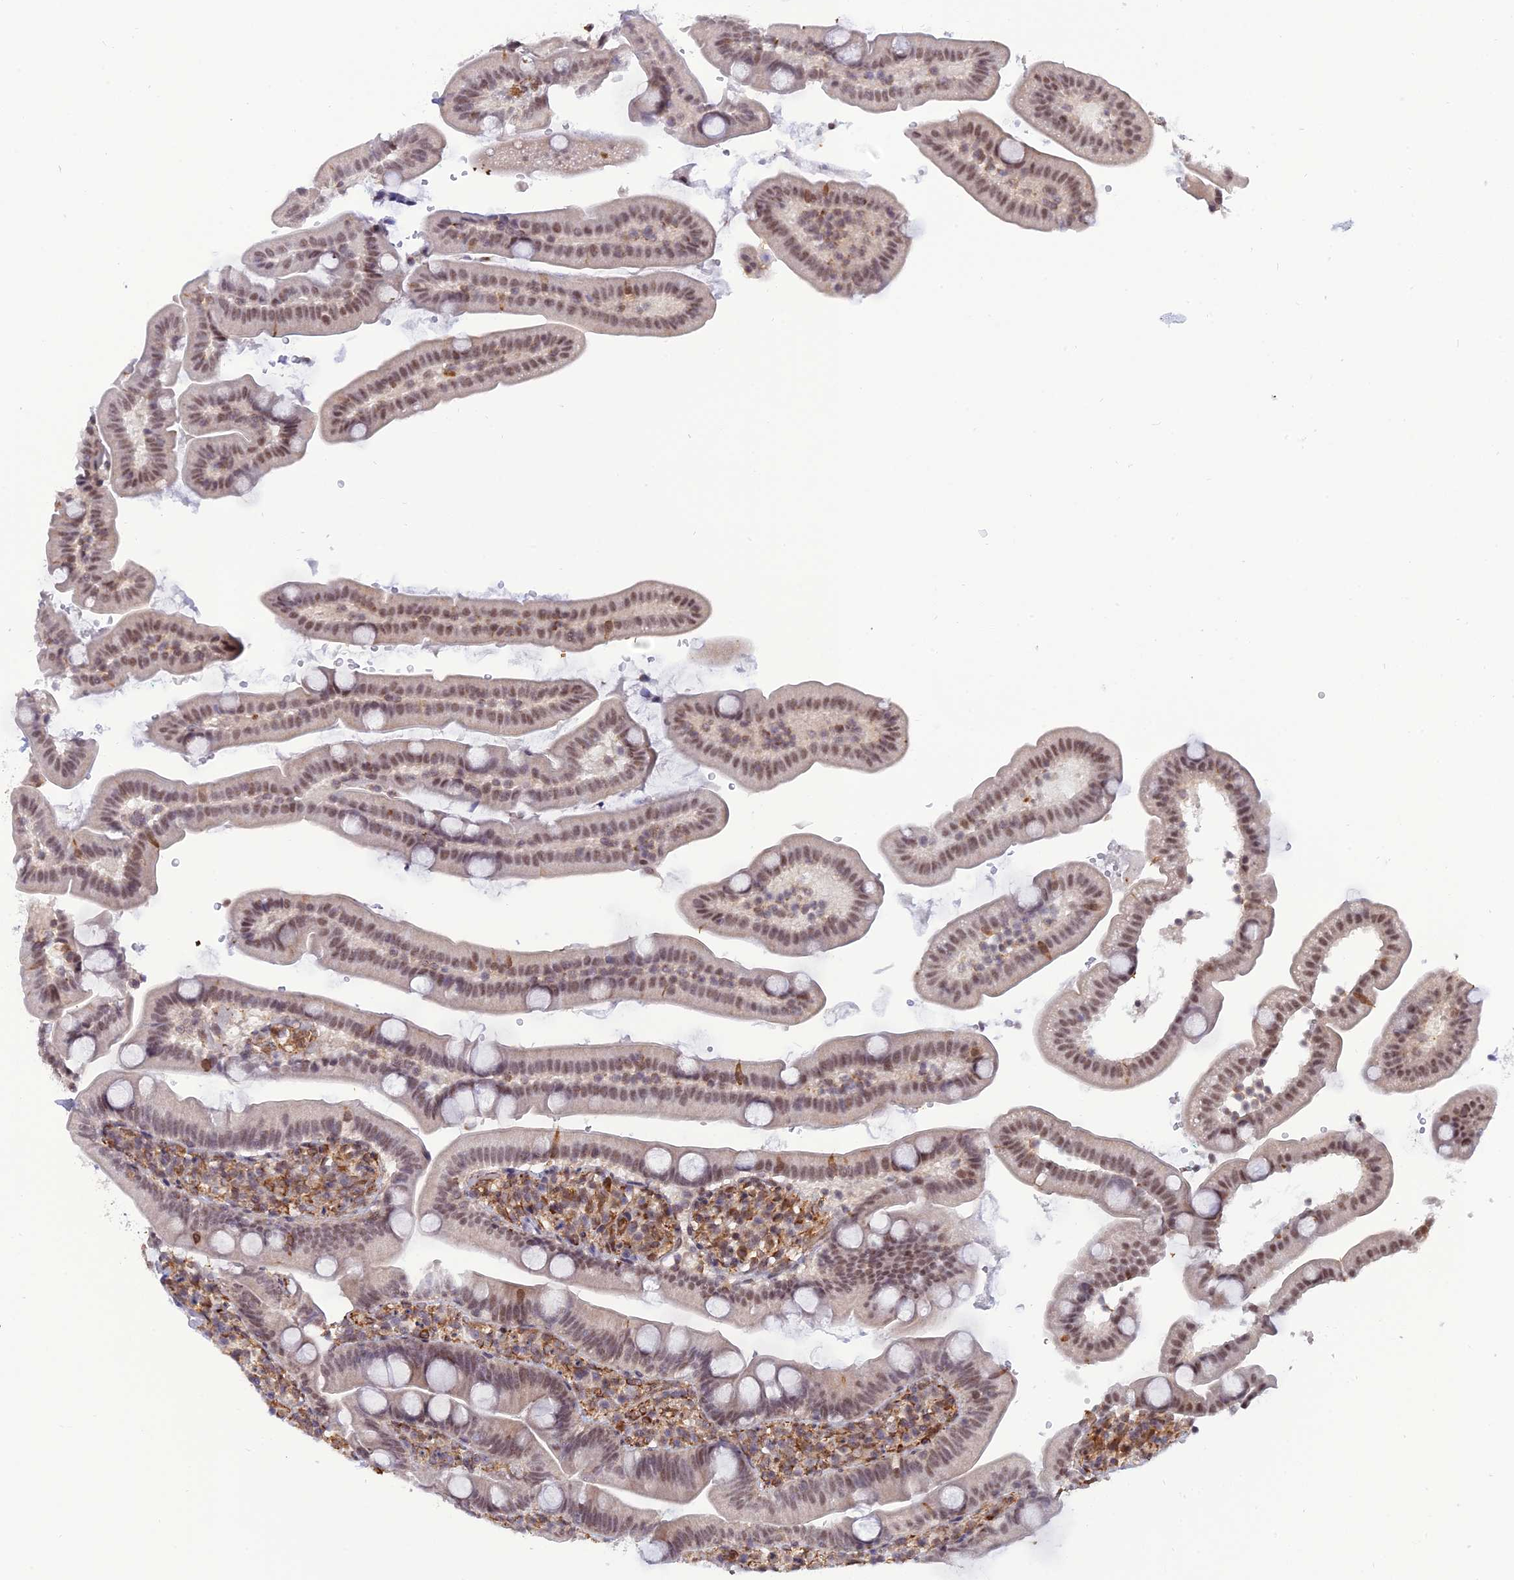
{"staining": {"intensity": "moderate", "quantity": ">75%", "location": "nuclear"}, "tissue": "duodenum", "cell_type": "Glandular cells", "image_type": "normal", "snomed": [{"axis": "morphology", "description": "Normal tissue, NOS"}, {"axis": "topography", "description": "Duodenum"}], "caption": "About >75% of glandular cells in benign duodenum reveal moderate nuclear protein staining as visualized by brown immunohistochemical staining.", "gene": "PAGR1", "patient": {"sex": "female", "age": 67}}